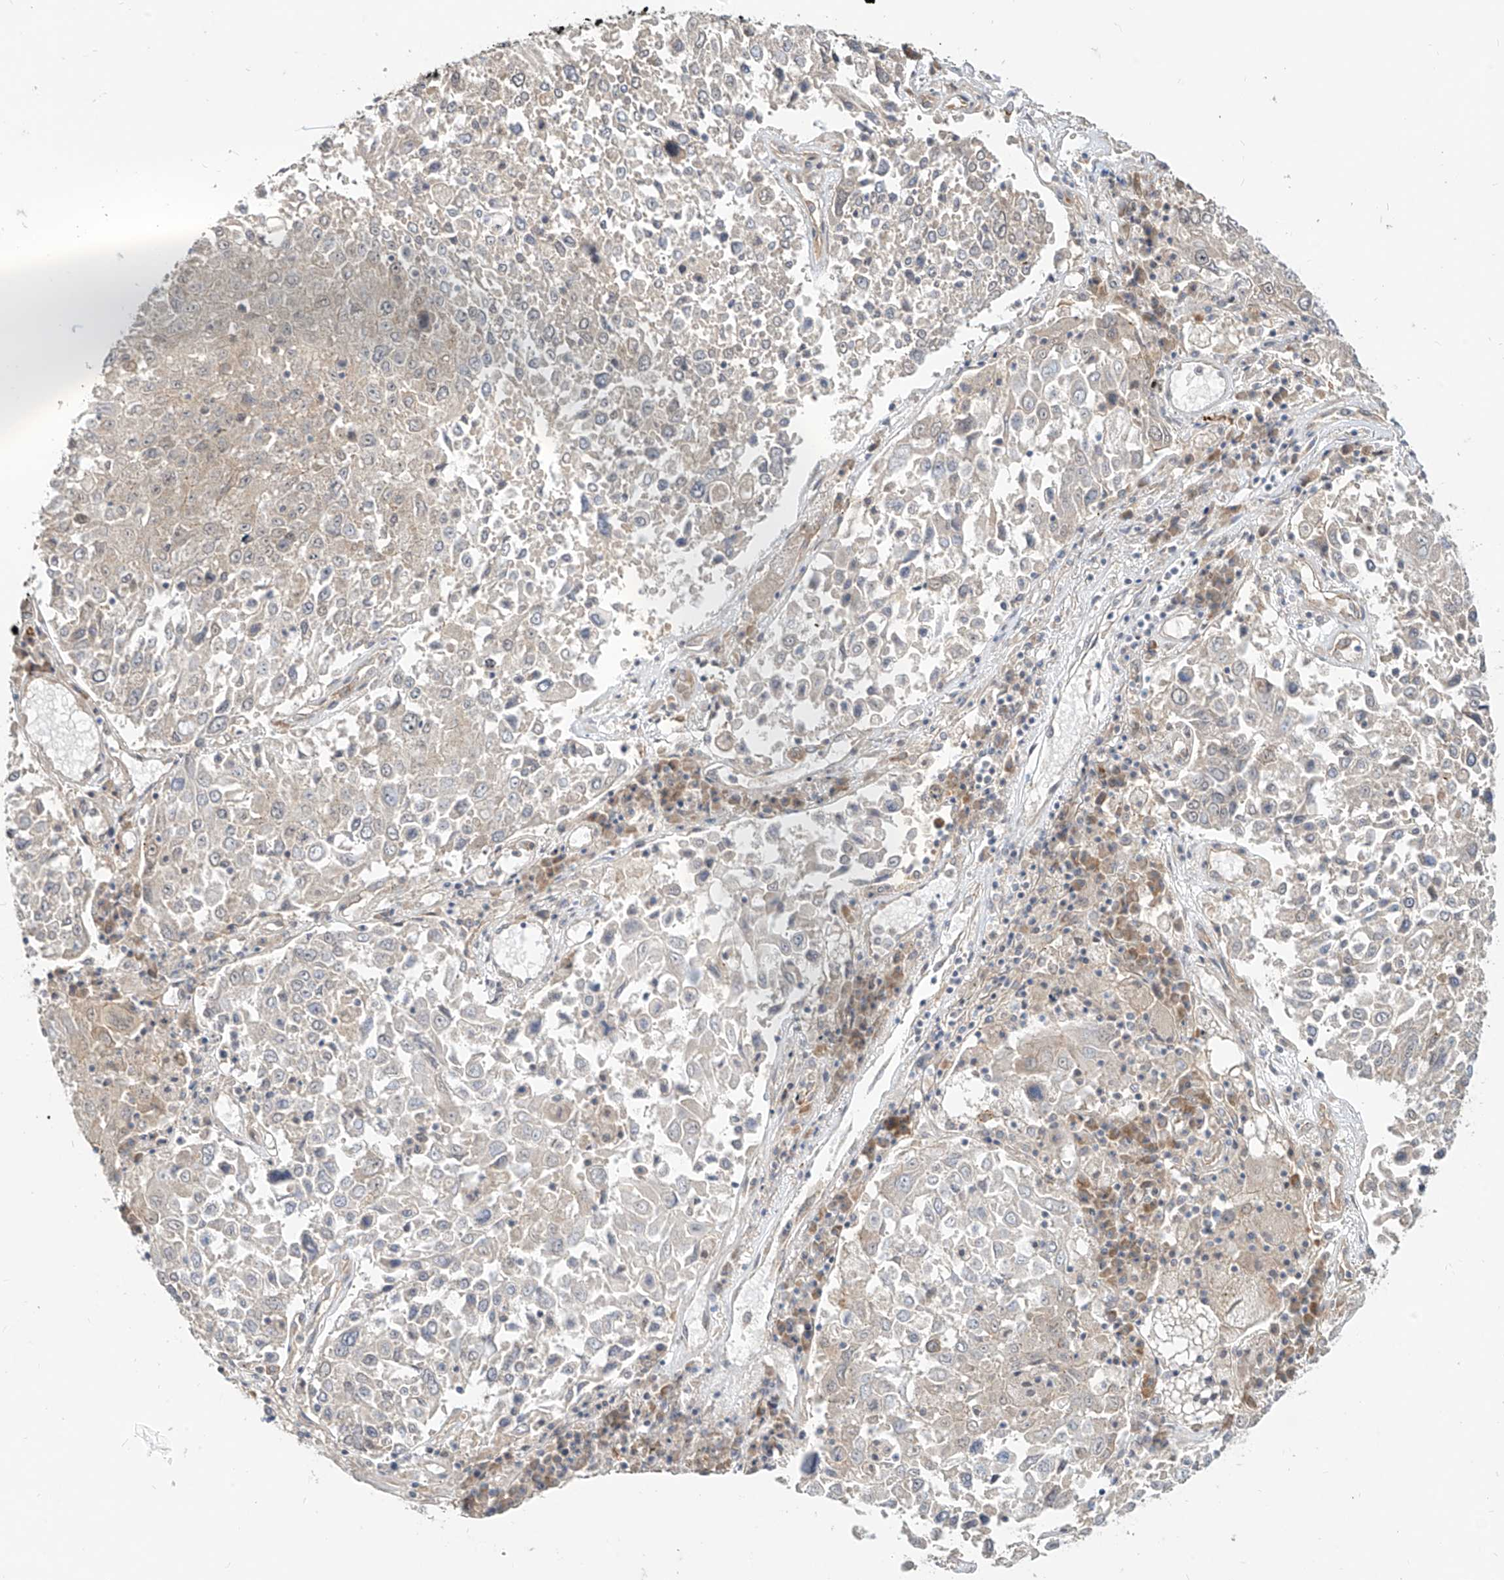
{"staining": {"intensity": "negative", "quantity": "none", "location": "none"}, "tissue": "lung cancer", "cell_type": "Tumor cells", "image_type": "cancer", "snomed": [{"axis": "morphology", "description": "Squamous cell carcinoma, NOS"}, {"axis": "topography", "description": "Lung"}], "caption": "Tumor cells show no significant positivity in lung cancer. (DAB IHC with hematoxylin counter stain).", "gene": "MTUS2", "patient": {"sex": "male", "age": 65}}